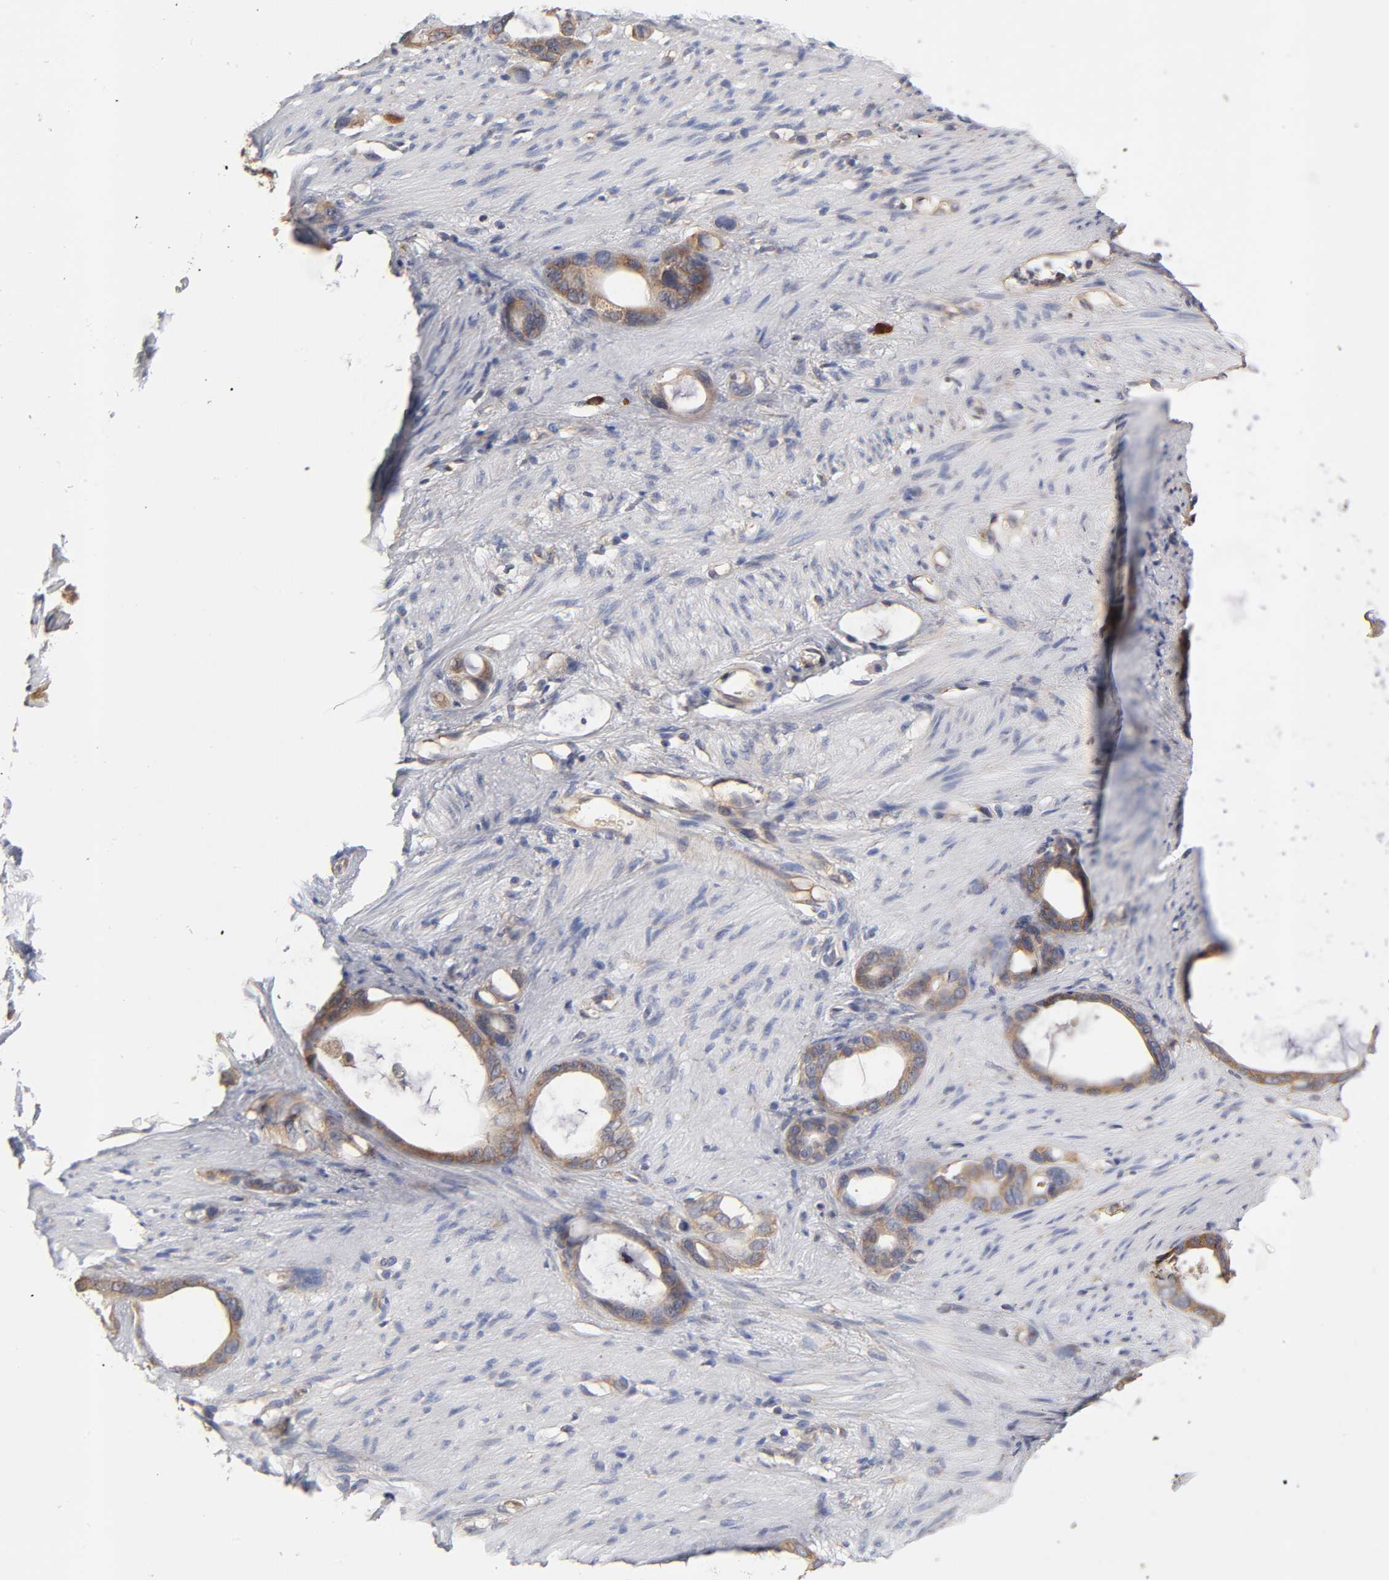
{"staining": {"intensity": "moderate", "quantity": ">75%", "location": "cytoplasmic/membranous"}, "tissue": "stomach cancer", "cell_type": "Tumor cells", "image_type": "cancer", "snomed": [{"axis": "morphology", "description": "Adenocarcinoma, NOS"}, {"axis": "topography", "description": "Stomach"}], "caption": "Immunohistochemistry (IHC) (DAB) staining of human adenocarcinoma (stomach) shows moderate cytoplasmic/membranous protein expression in approximately >75% of tumor cells.", "gene": "RPS29", "patient": {"sex": "female", "age": 75}}